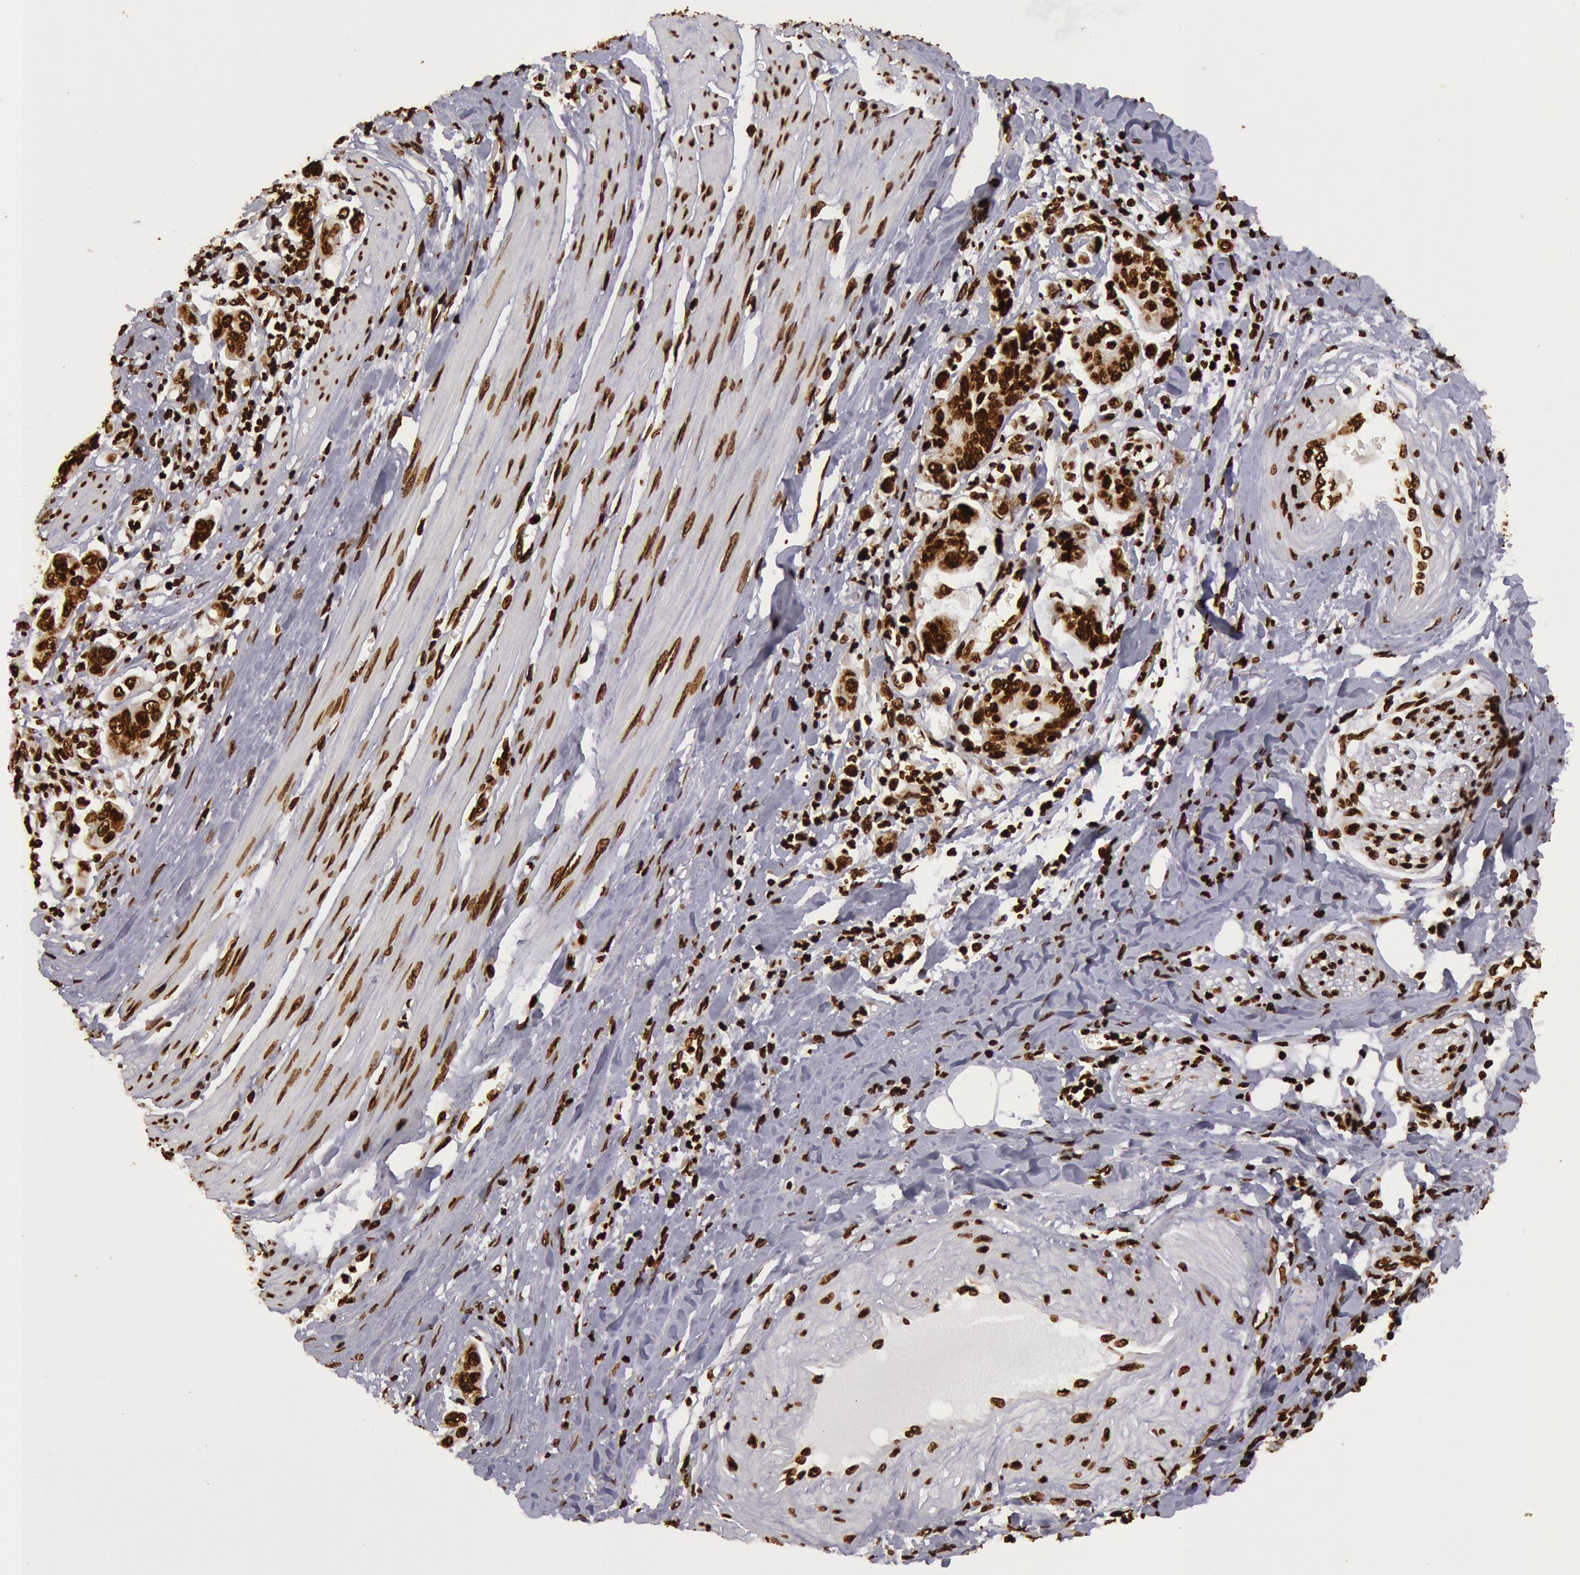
{"staining": {"intensity": "strong", "quantity": ">75%", "location": "nuclear"}, "tissue": "stomach cancer", "cell_type": "Tumor cells", "image_type": "cancer", "snomed": [{"axis": "morphology", "description": "Adenocarcinoma, NOS"}, {"axis": "topography", "description": "Stomach, upper"}], "caption": "Immunohistochemical staining of human stomach adenocarcinoma reveals strong nuclear protein positivity in about >75% of tumor cells.", "gene": "H3-4", "patient": {"sex": "male", "age": 80}}